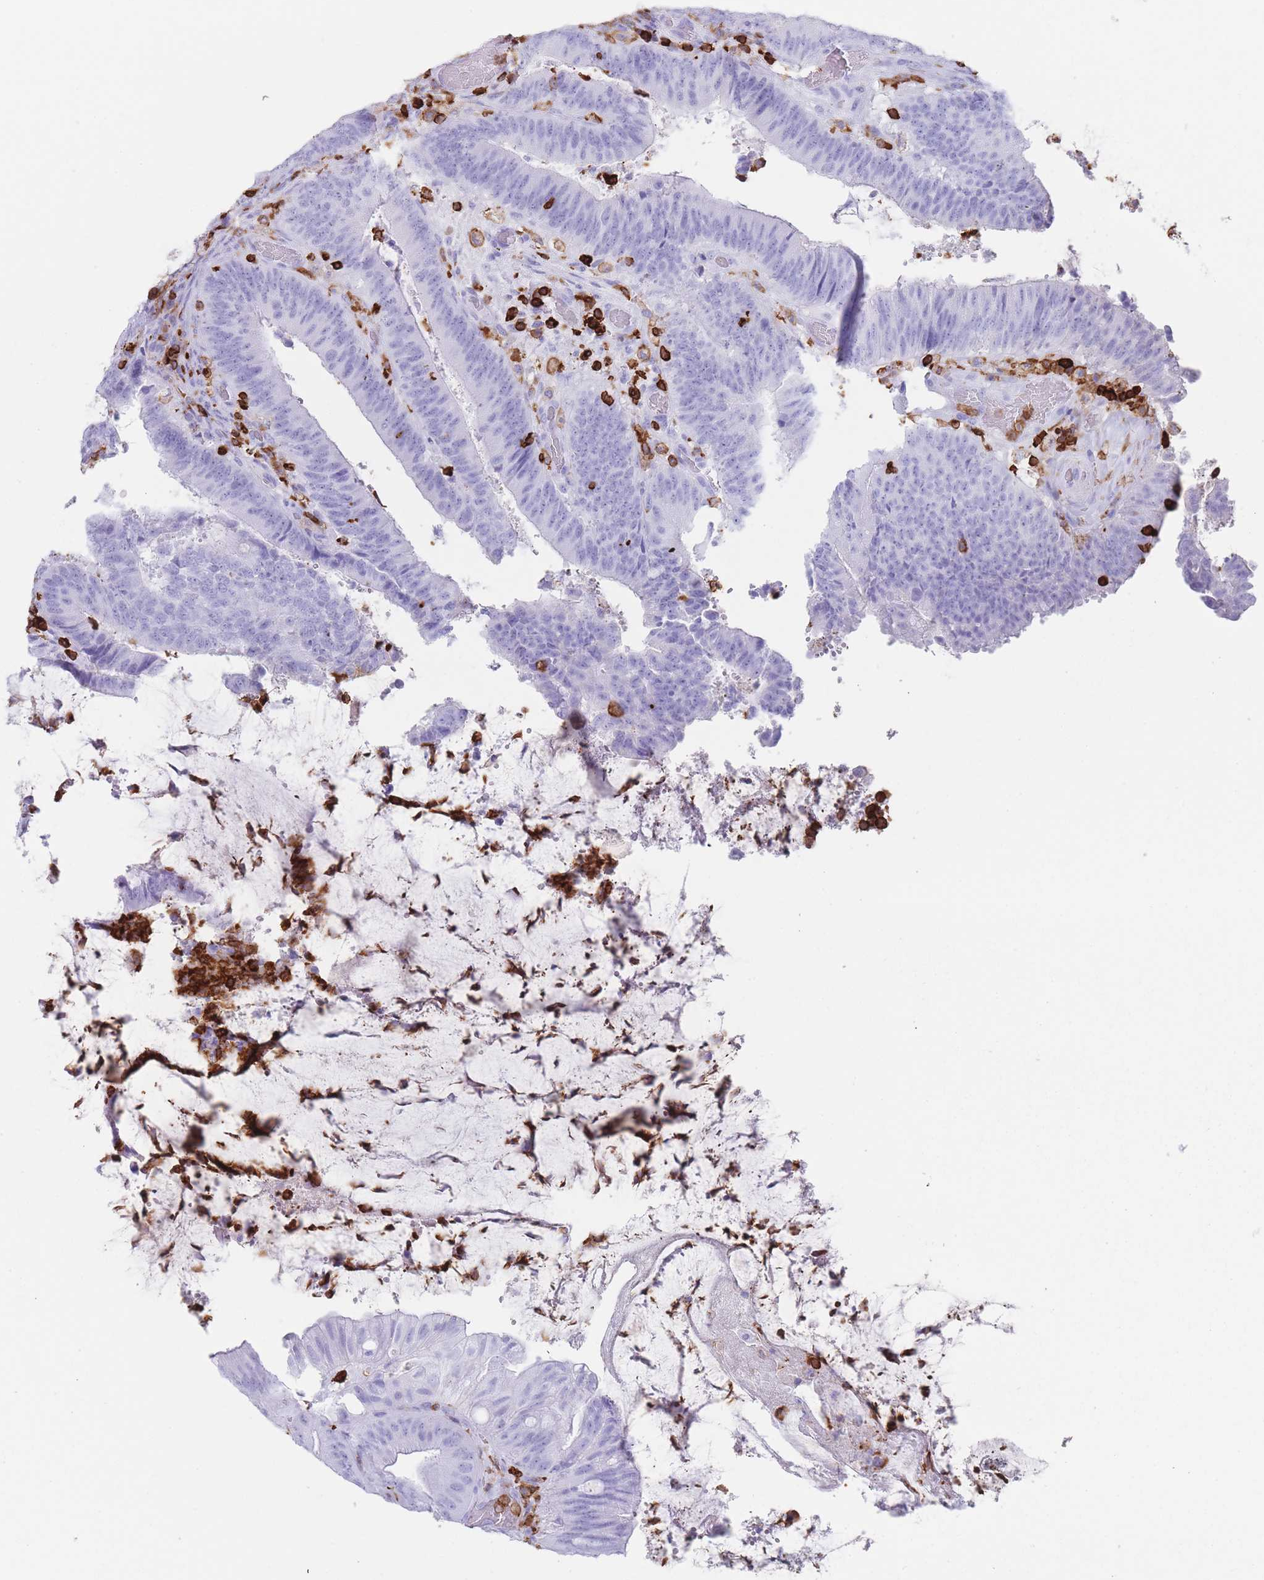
{"staining": {"intensity": "negative", "quantity": "none", "location": "none"}, "tissue": "colorectal cancer", "cell_type": "Tumor cells", "image_type": "cancer", "snomed": [{"axis": "morphology", "description": "Adenocarcinoma, NOS"}, {"axis": "topography", "description": "Colon"}], "caption": "The image exhibits no staining of tumor cells in adenocarcinoma (colorectal).", "gene": "CORO1A", "patient": {"sex": "female", "age": 43}}